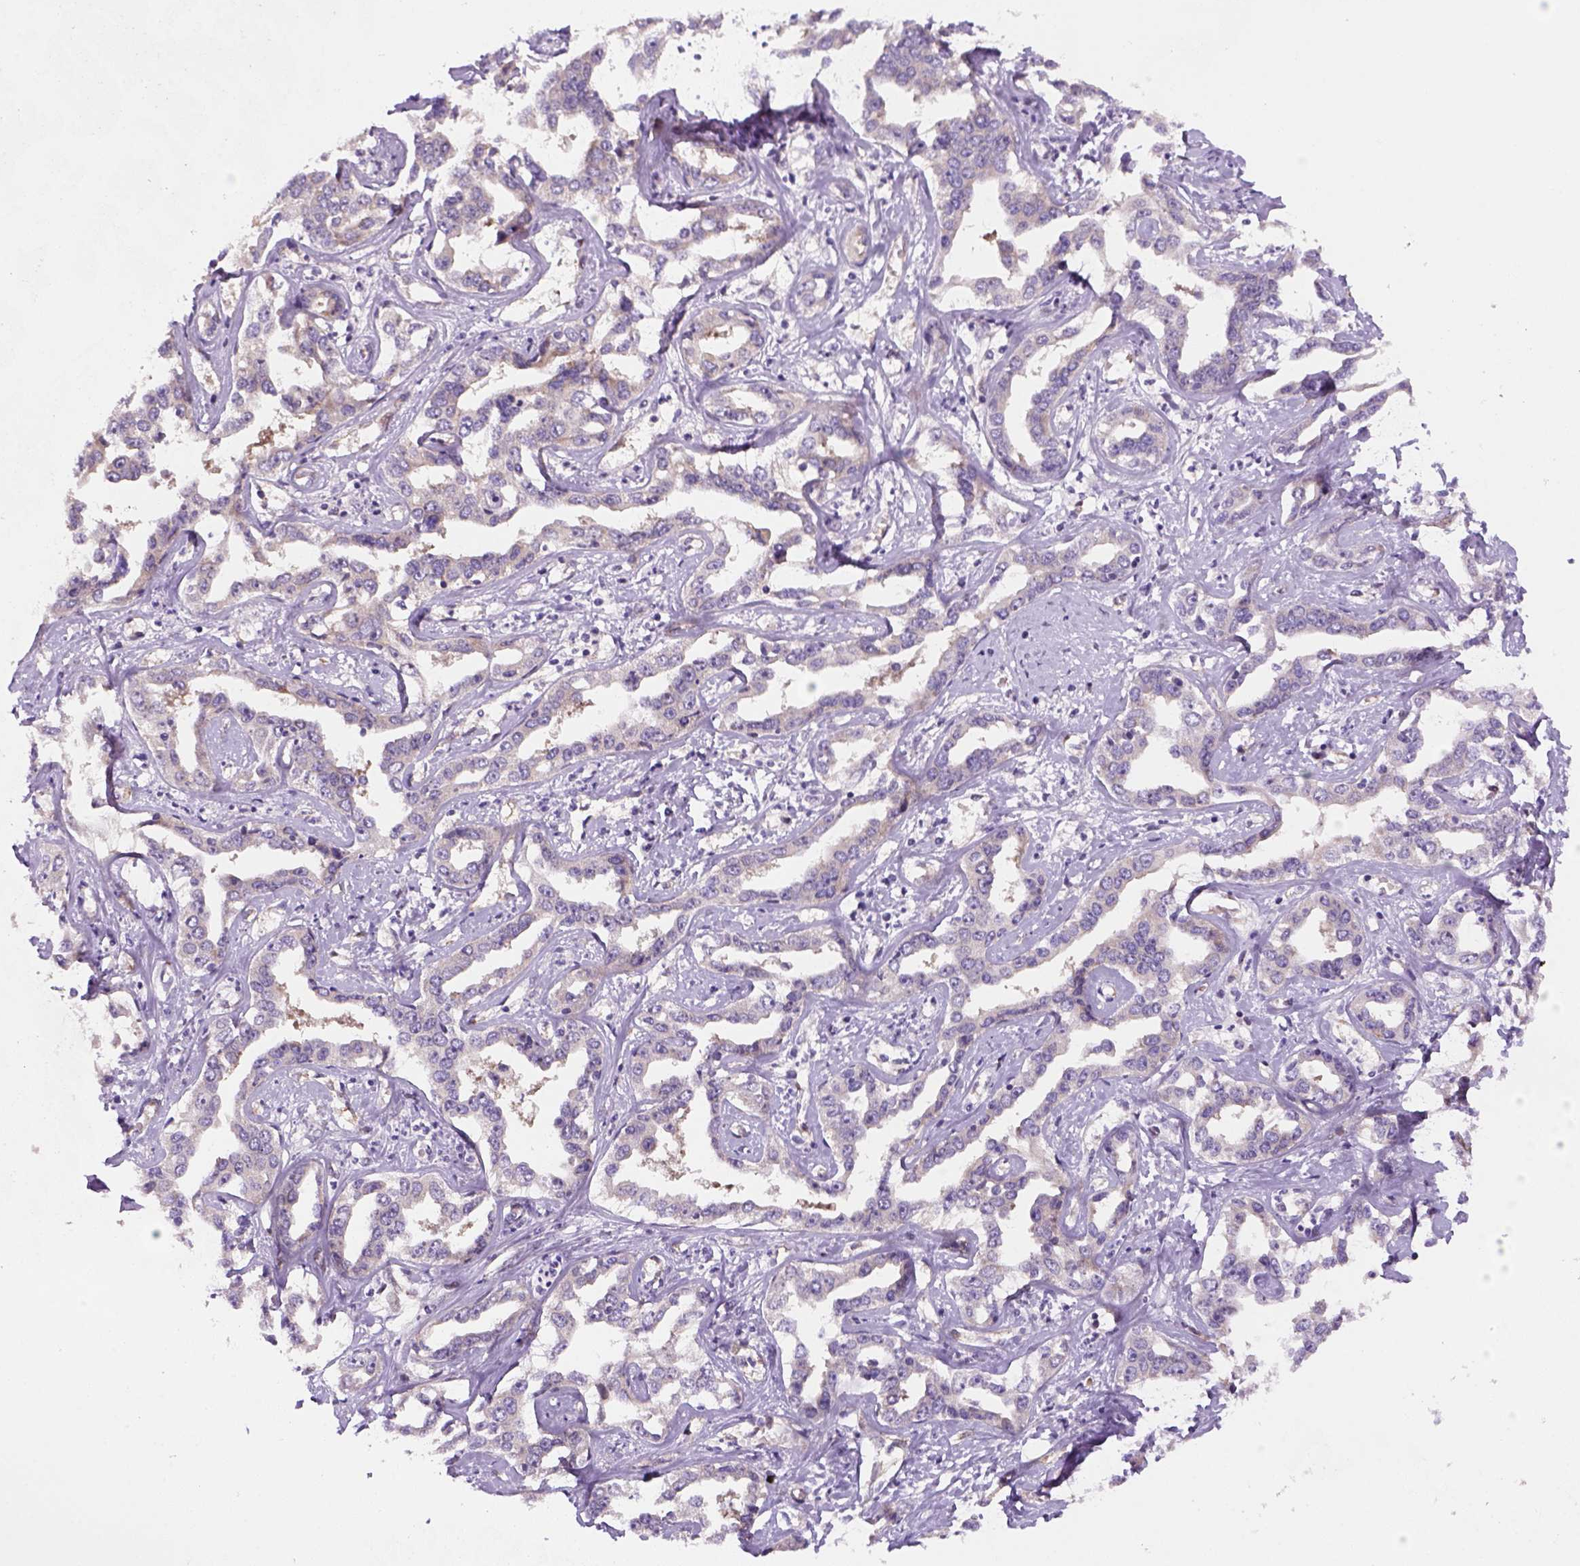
{"staining": {"intensity": "negative", "quantity": "none", "location": "none"}, "tissue": "liver cancer", "cell_type": "Tumor cells", "image_type": "cancer", "snomed": [{"axis": "morphology", "description": "Cholangiocarcinoma"}, {"axis": "topography", "description": "Liver"}], "caption": "Liver cholangiocarcinoma was stained to show a protein in brown. There is no significant positivity in tumor cells.", "gene": "VSTM5", "patient": {"sex": "male", "age": 59}}